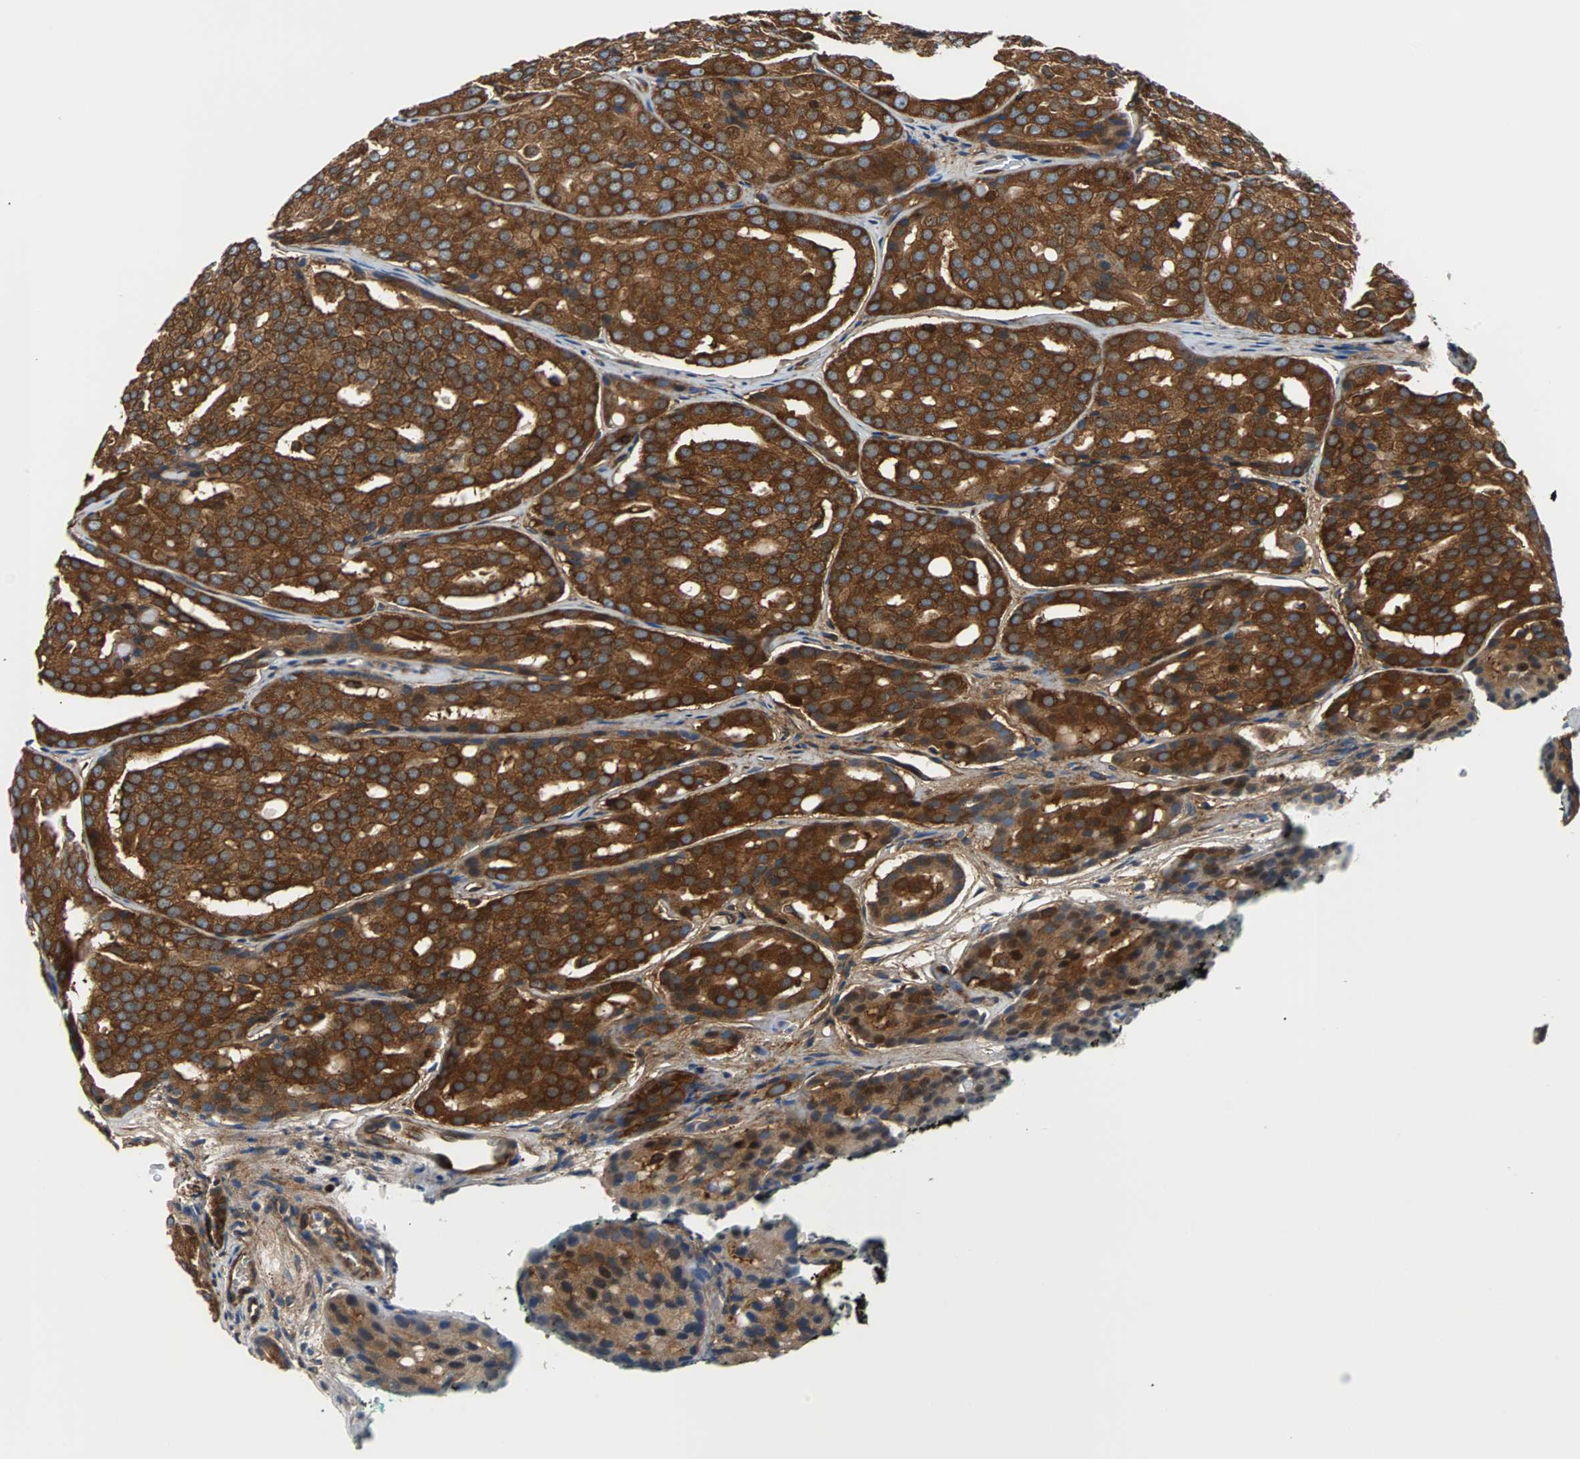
{"staining": {"intensity": "strong", "quantity": ">75%", "location": "cytoplasmic/membranous"}, "tissue": "prostate cancer", "cell_type": "Tumor cells", "image_type": "cancer", "snomed": [{"axis": "morphology", "description": "Adenocarcinoma, High grade"}, {"axis": "topography", "description": "Prostate"}], "caption": "High-grade adenocarcinoma (prostate) stained with a protein marker demonstrates strong staining in tumor cells.", "gene": "RELA", "patient": {"sex": "male", "age": 64}}